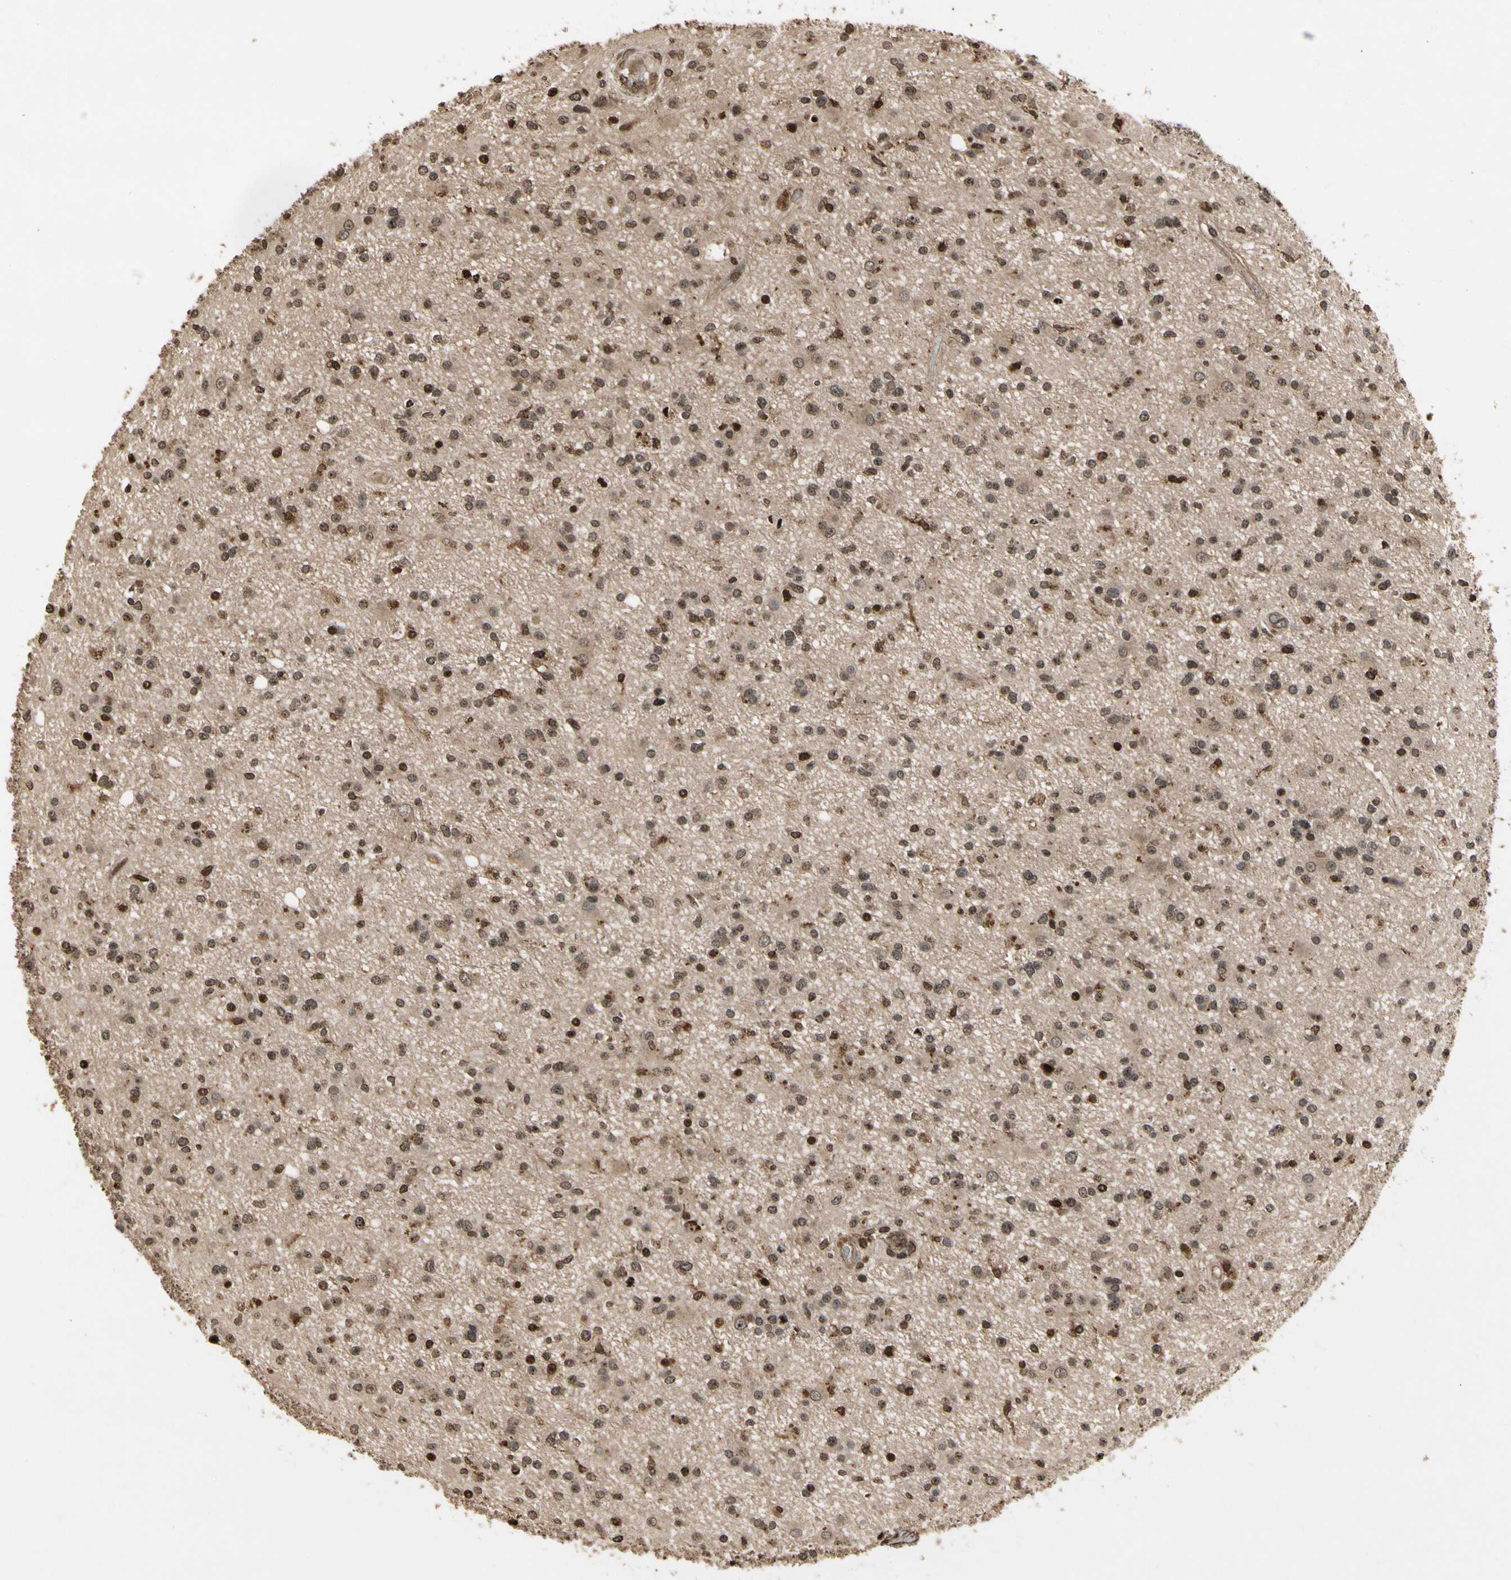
{"staining": {"intensity": "strong", "quantity": "25%-75%", "location": "nuclear"}, "tissue": "glioma", "cell_type": "Tumor cells", "image_type": "cancer", "snomed": [{"axis": "morphology", "description": "Glioma, malignant, High grade"}, {"axis": "topography", "description": "Brain"}], "caption": "Protein expression analysis of human glioma reveals strong nuclear positivity in approximately 25%-75% of tumor cells. (Brightfield microscopy of DAB IHC at high magnification).", "gene": "GLRX", "patient": {"sex": "male", "age": 33}}